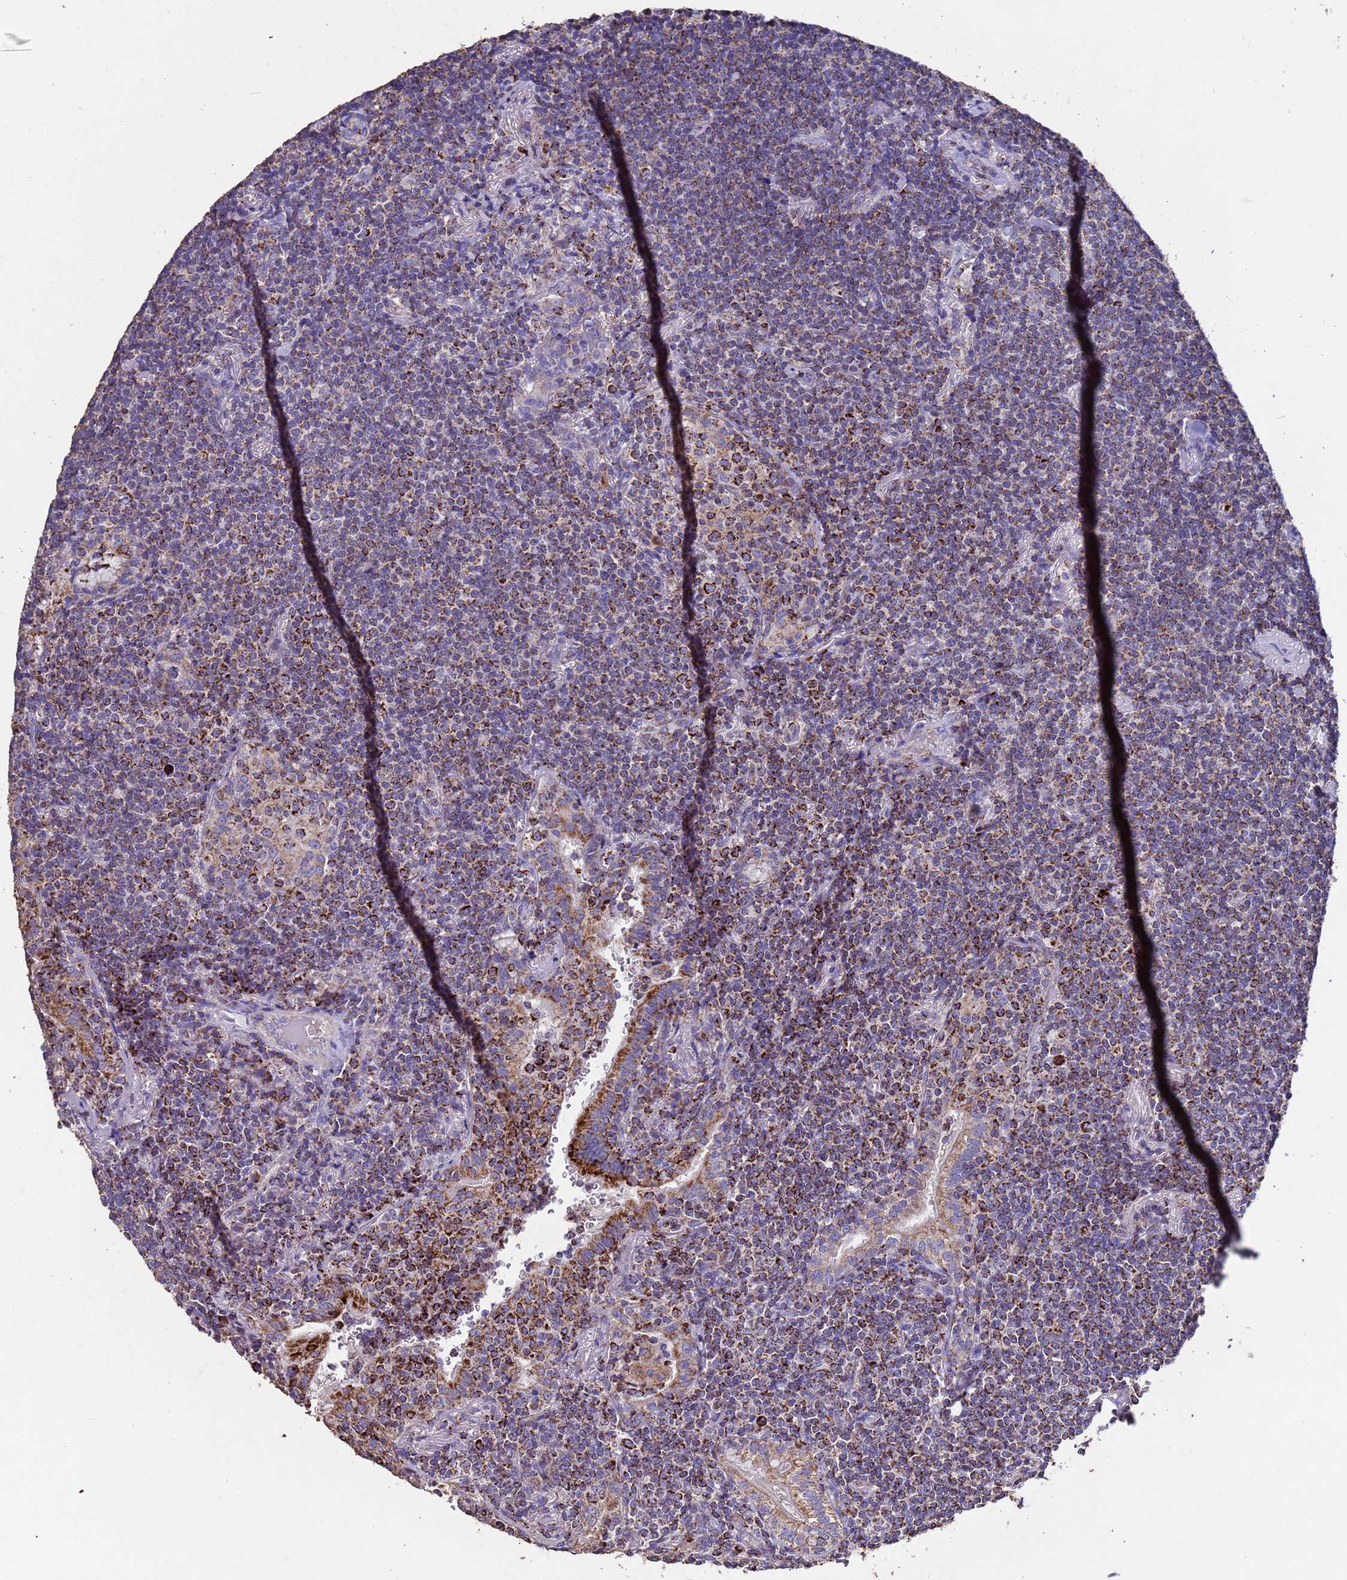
{"staining": {"intensity": "moderate", "quantity": "25%-75%", "location": "cytoplasmic/membranous"}, "tissue": "lymphoma", "cell_type": "Tumor cells", "image_type": "cancer", "snomed": [{"axis": "morphology", "description": "Malignant lymphoma, non-Hodgkin's type, Low grade"}, {"axis": "topography", "description": "Lung"}], "caption": "A brown stain shows moderate cytoplasmic/membranous positivity of a protein in low-grade malignant lymphoma, non-Hodgkin's type tumor cells.", "gene": "ZNFX1", "patient": {"sex": "female", "age": 71}}